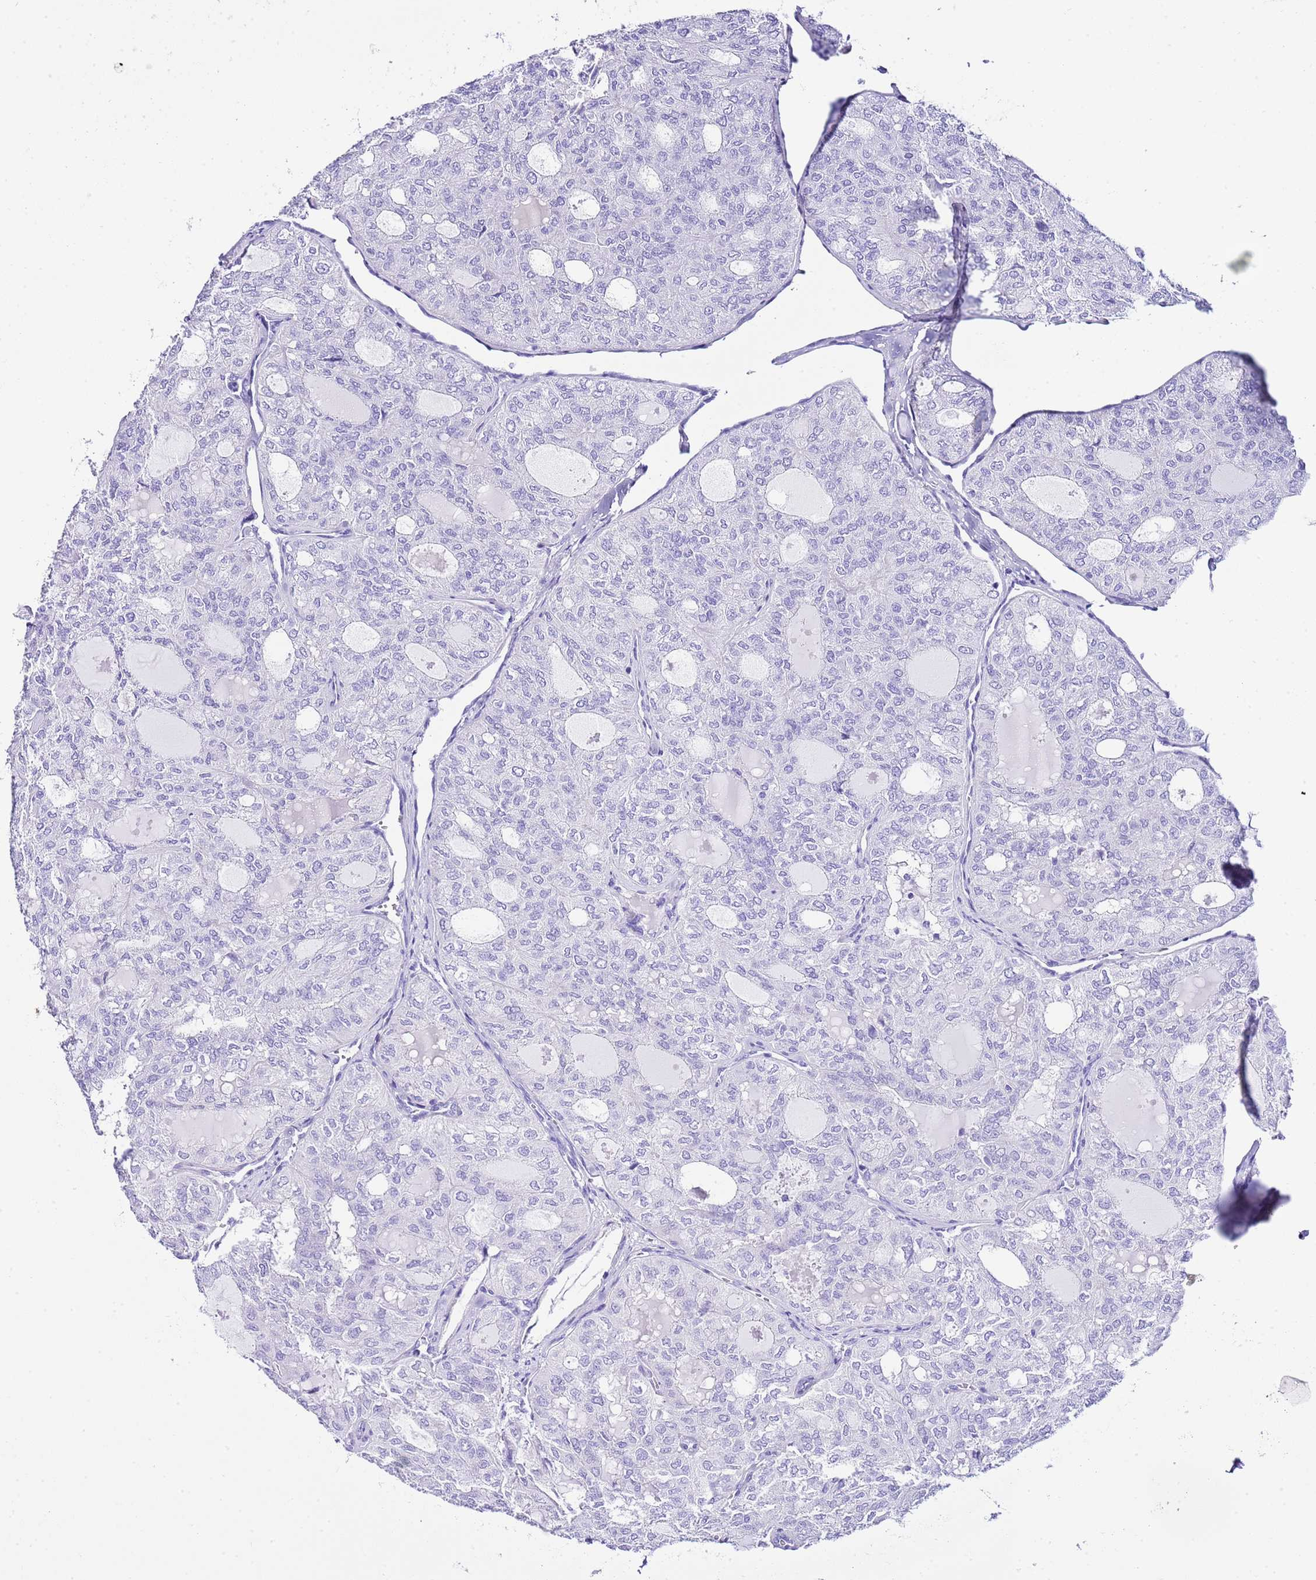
{"staining": {"intensity": "negative", "quantity": "none", "location": "none"}, "tissue": "thyroid cancer", "cell_type": "Tumor cells", "image_type": "cancer", "snomed": [{"axis": "morphology", "description": "Follicular adenoma carcinoma, NOS"}, {"axis": "topography", "description": "Thyroid gland"}], "caption": "The IHC image has no significant staining in tumor cells of follicular adenoma carcinoma (thyroid) tissue.", "gene": "KCNC1", "patient": {"sex": "male", "age": 75}}